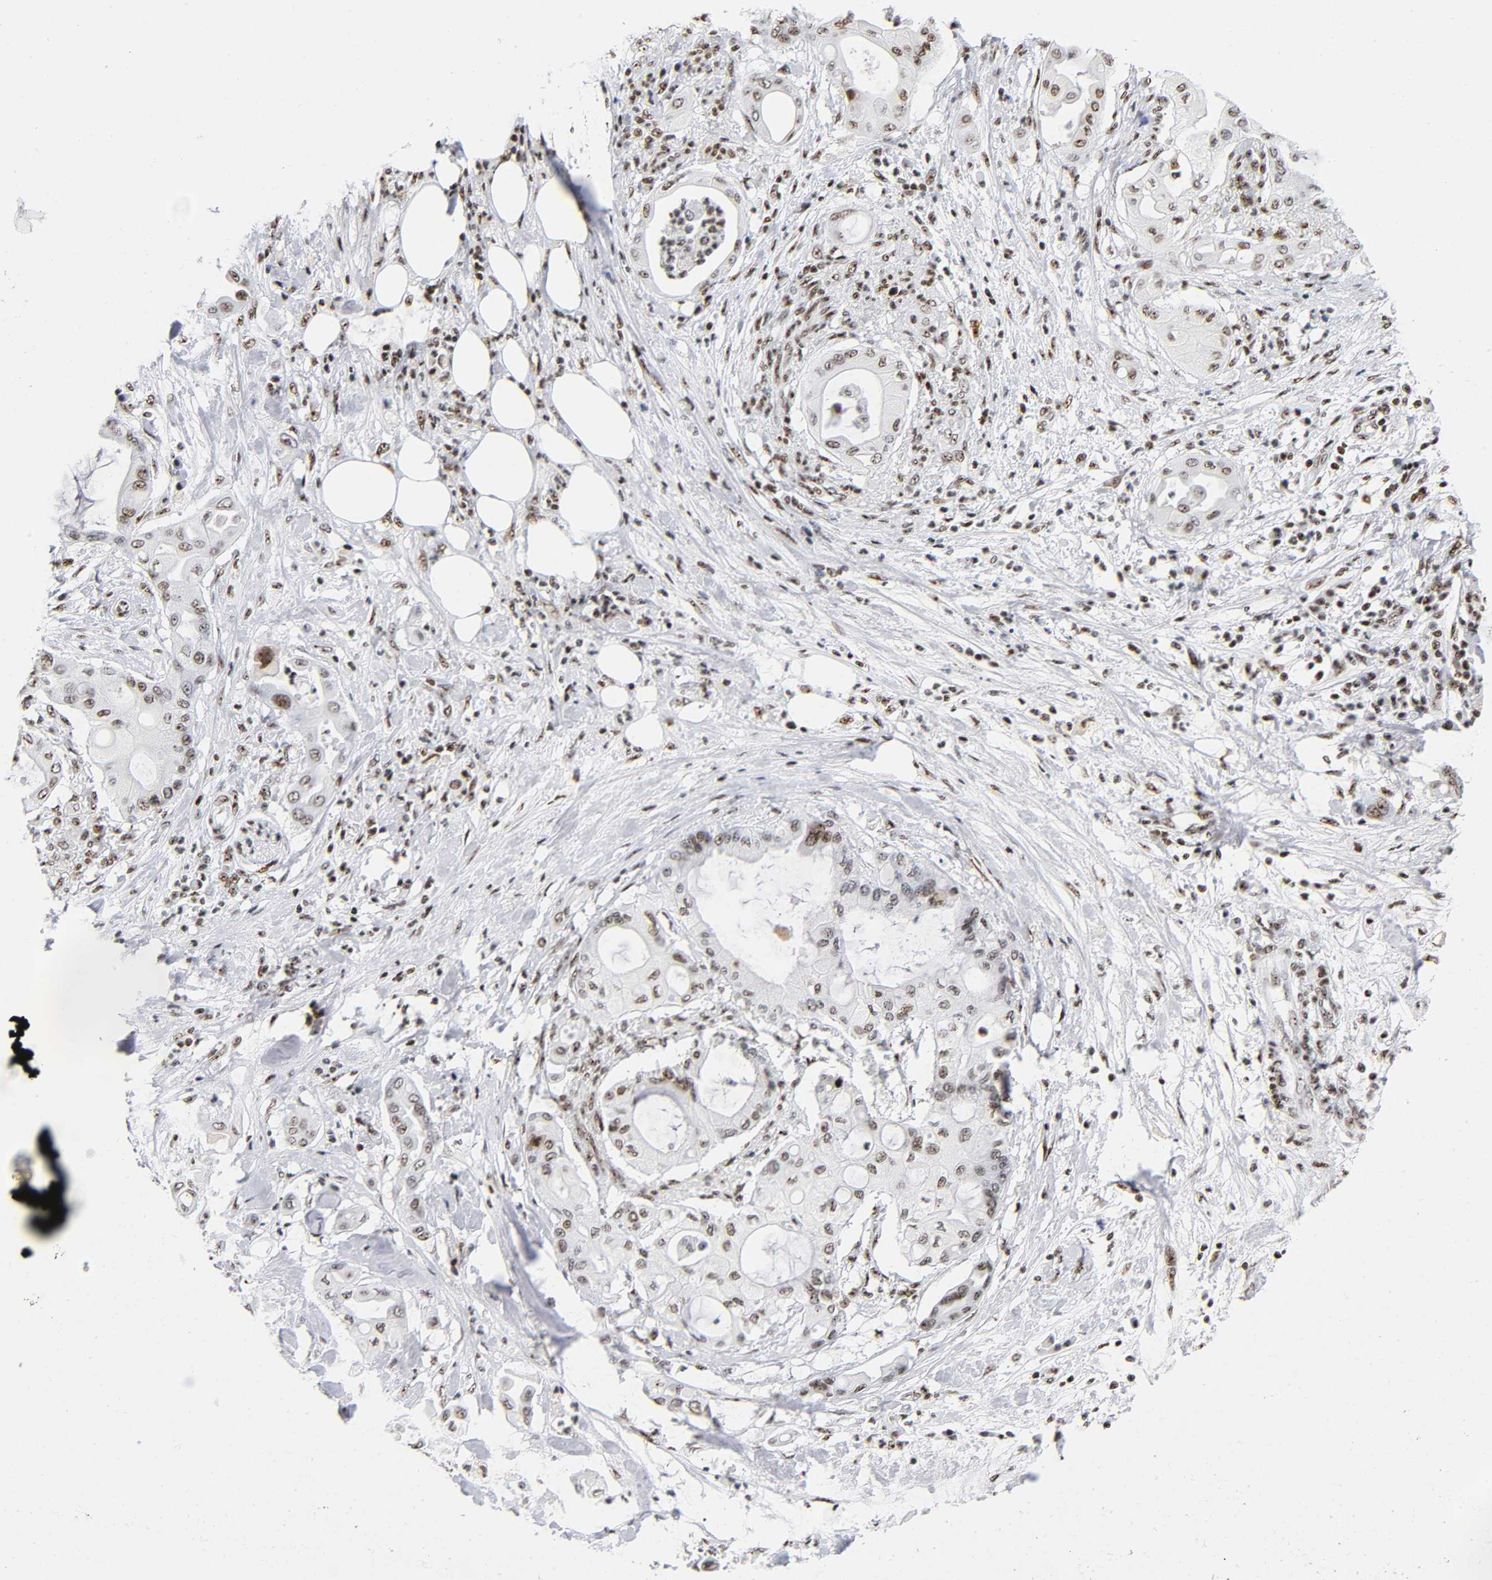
{"staining": {"intensity": "moderate", "quantity": ">75%", "location": "nuclear"}, "tissue": "pancreatic cancer", "cell_type": "Tumor cells", "image_type": "cancer", "snomed": [{"axis": "morphology", "description": "Adenocarcinoma, NOS"}, {"axis": "morphology", "description": "Adenocarcinoma, metastatic, NOS"}, {"axis": "topography", "description": "Lymph node"}, {"axis": "topography", "description": "Pancreas"}, {"axis": "topography", "description": "Duodenum"}], "caption": "A medium amount of moderate nuclear expression is seen in about >75% of tumor cells in metastatic adenocarcinoma (pancreatic) tissue.", "gene": "UBTF", "patient": {"sex": "female", "age": 64}}